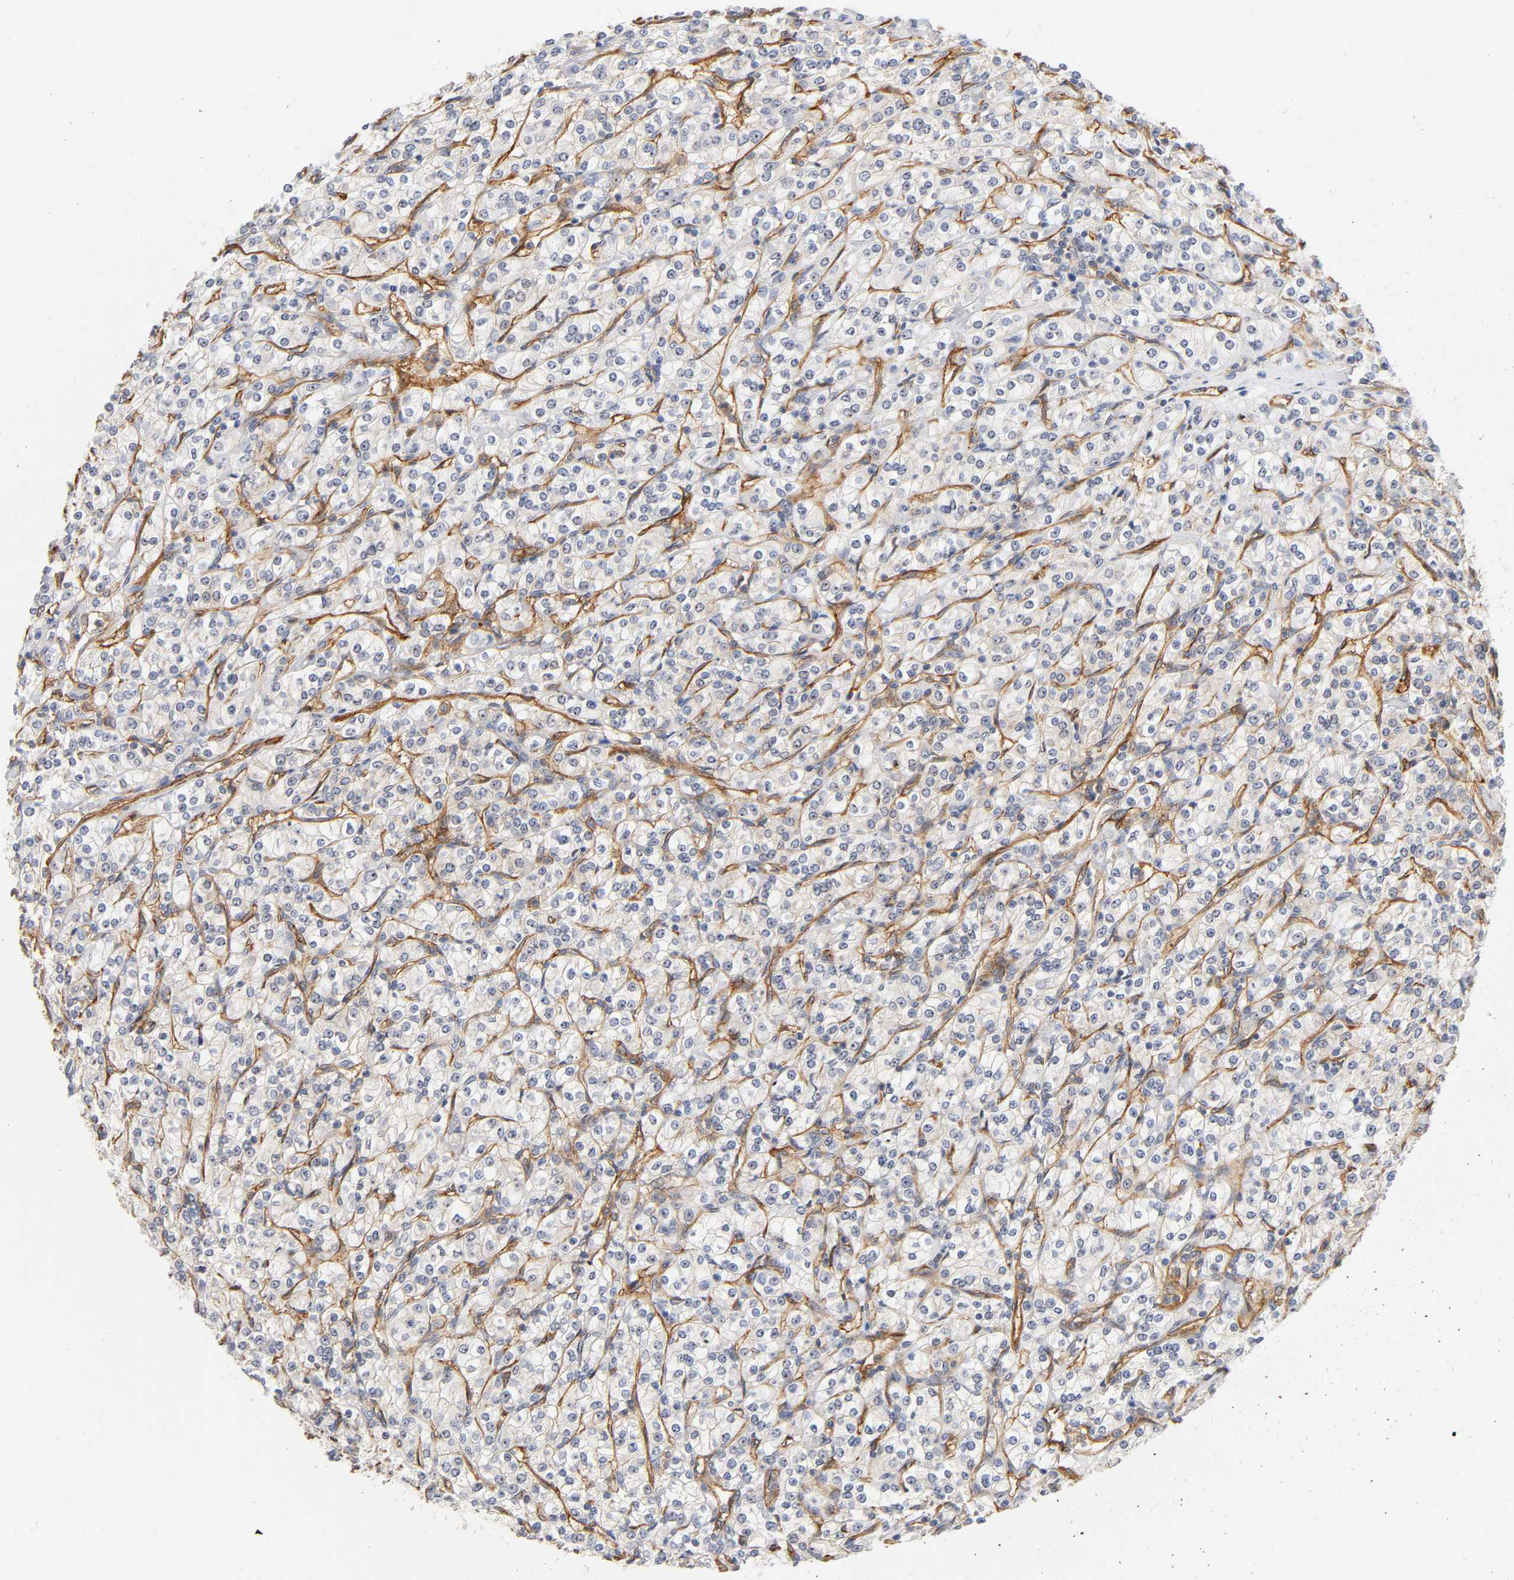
{"staining": {"intensity": "strong", "quantity": ">75%", "location": "nuclear"}, "tissue": "renal cancer", "cell_type": "Tumor cells", "image_type": "cancer", "snomed": [{"axis": "morphology", "description": "Adenocarcinoma, NOS"}, {"axis": "topography", "description": "Kidney"}], "caption": "DAB immunohistochemical staining of renal adenocarcinoma demonstrates strong nuclear protein expression in about >75% of tumor cells.", "gene": "PLD1", "patient": {"sex": "male", "age": 77}}